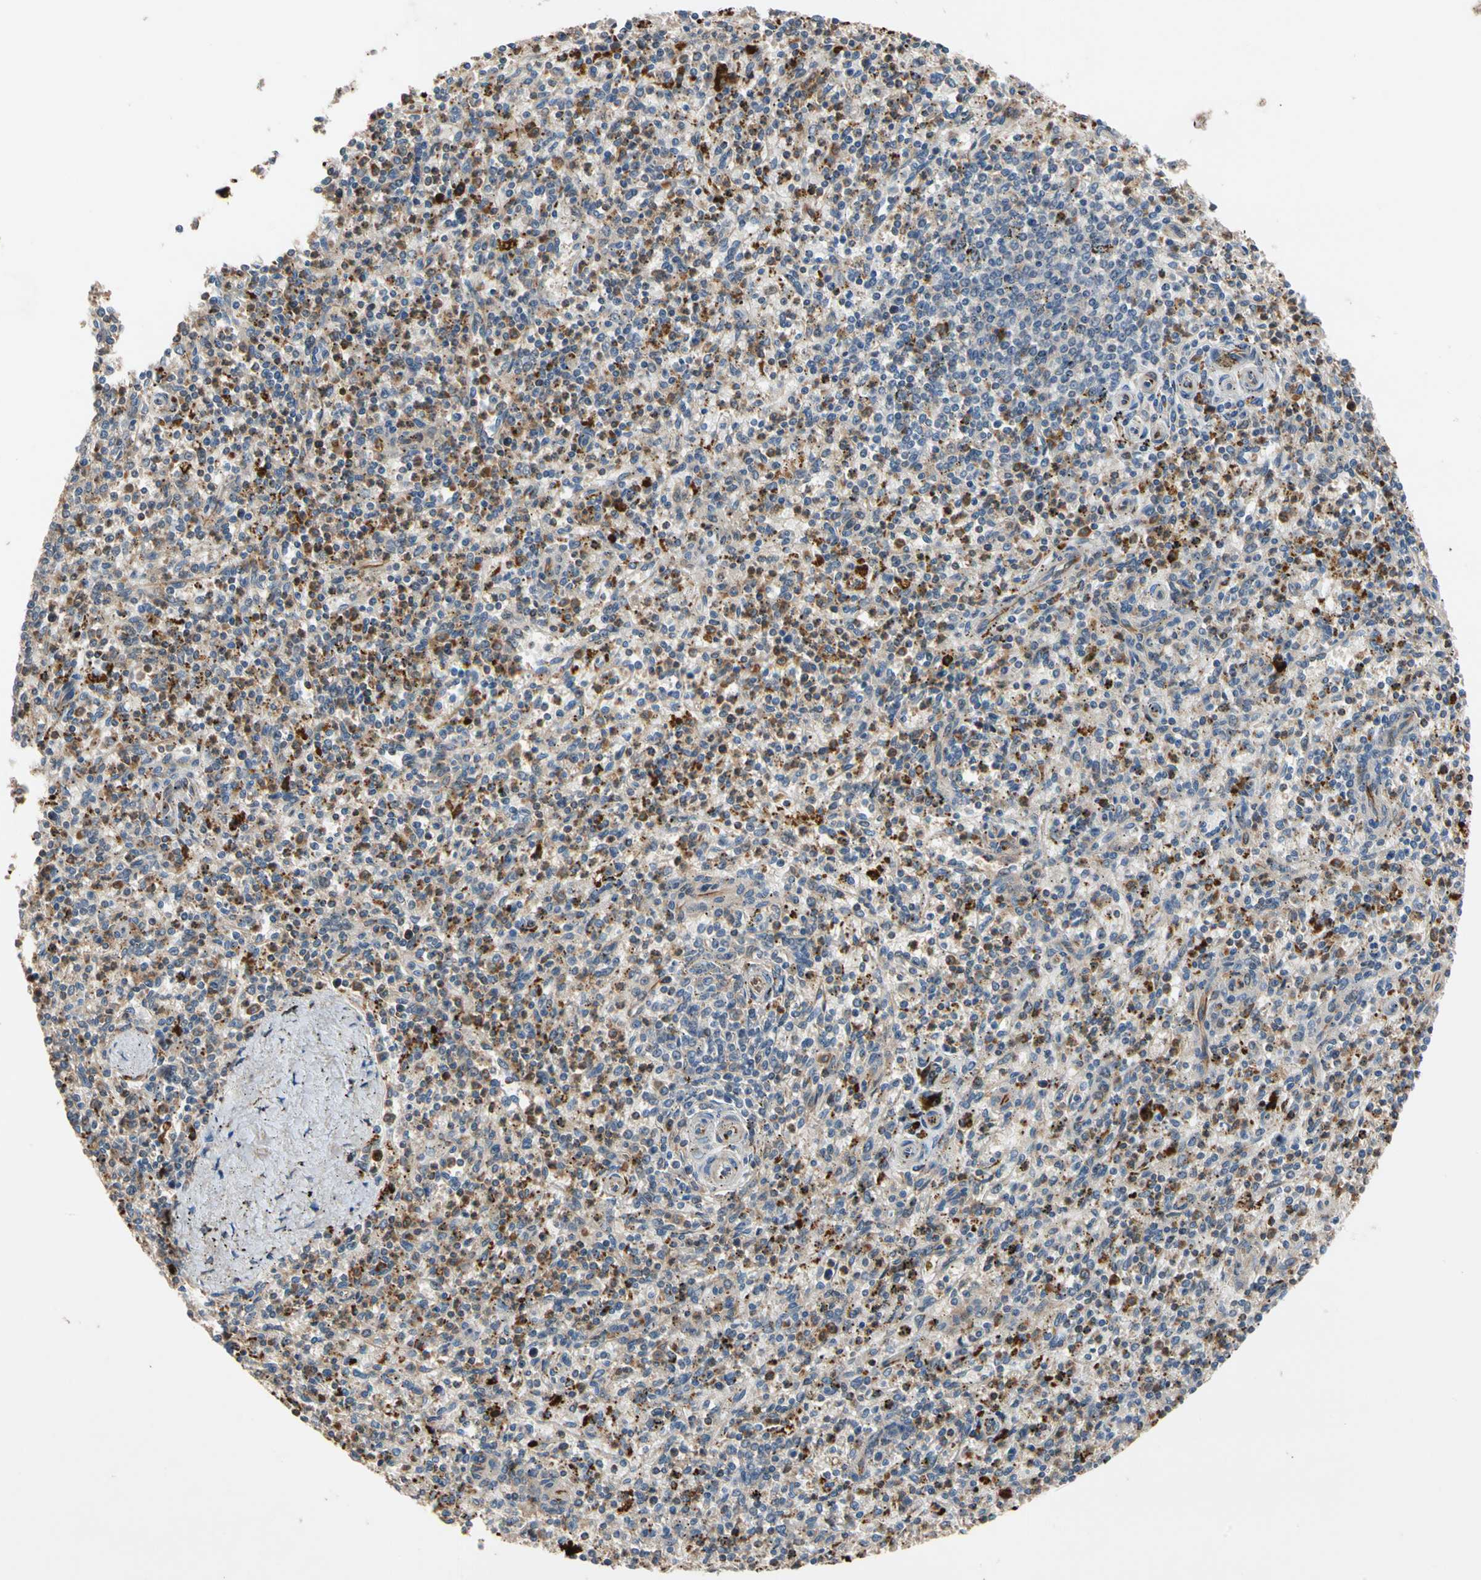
{"staining": {"intensity": "strong", "quantity": "25%-75%", "location": "cytoplasmic/membranous"}, "tissue": "spleen", "cell_type": "Cells in red pulp", "image_type": "normal", "snomed": [{"axis": "morphology", "description": "Normal tissue, NOS"}, {"axis": "topography", "description": "Spleen"}], "caption": "Brown immunohistochemical staining in unremarkable human spleen shows strong cytoplasmic/membranous positivity in approximately 25%-75% of cells in red pulp. The staining was performed using DAB to visualize the protein expression in brown, while the nuclei were stained in blue with hematoxylin (Magnification: 20x).", "gene": "FGD6", "patient": {"sex": "male", "age": 72}}